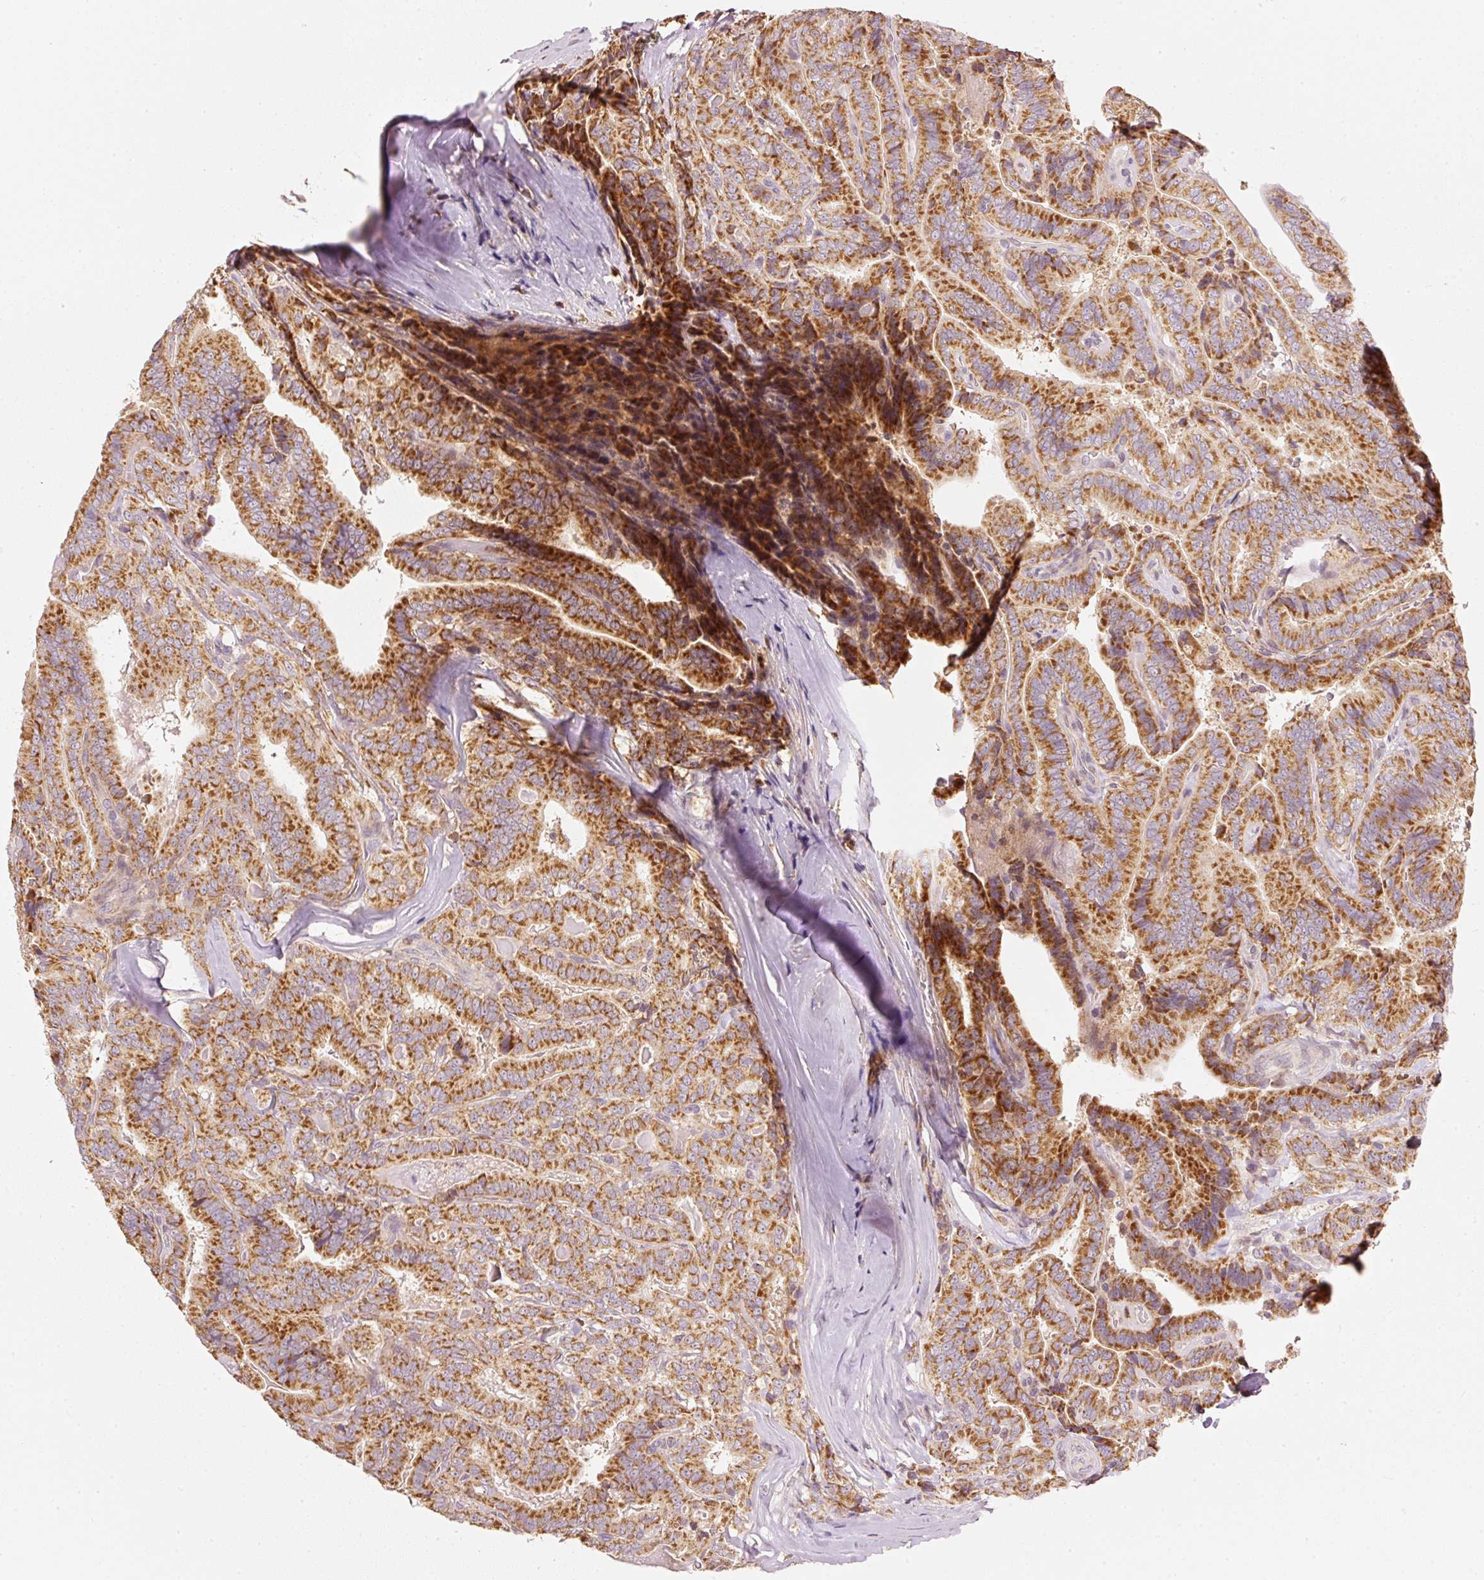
{"staining": {"intensity": "strong", "quantity": ">75%", "location": "cytoplasmic/membranous"}, "tissue": "thyroid cancer", "cell_type": "Tumor cells", "image_type": "cancer", "snomed": [{"axis": "morphology", "description": "Papillary adenocarcinoma, NOS"}, {"axis": "topography", "description": "Thyroid gland"}], "caption": "Immunohistochemistry (DAB (3,3'-diaminobenzidine)) staining of human thyroid papillary adenocarcinoma demonstrates strong cytoplasmic/membranous protein staining in about >75% of tumor cells.", "gene": "MTHFD1L", "patient": {"sex": "male", "age": 61}}